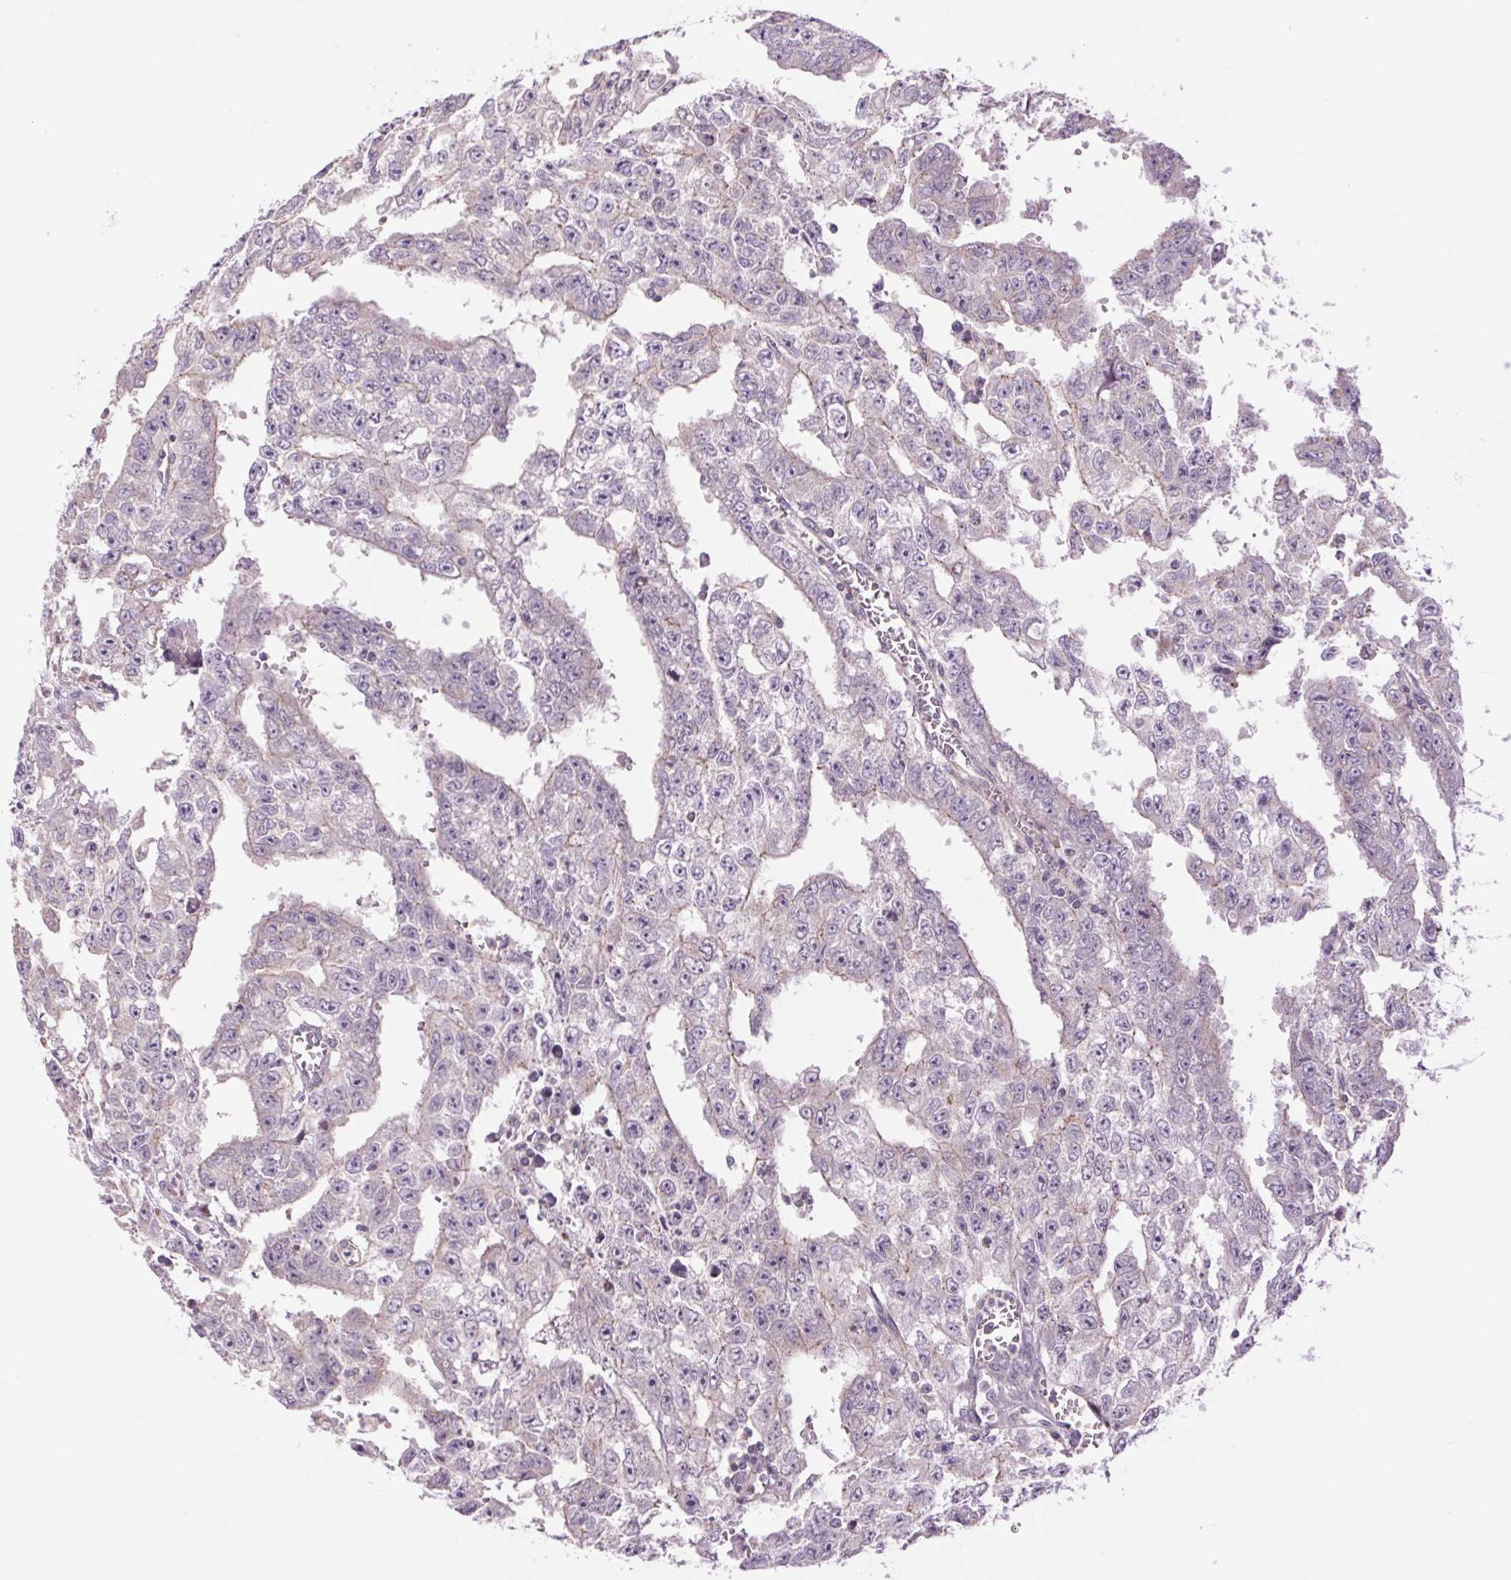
{"staining": {"intensity": "negative", "quantity": "none", "location": "none"}, "tissue": "testis cancer", "cell_type": "Tumor cells", "image_type": "cancer", "snomed": [{"axis": "morphology", "description": "Carcinoma, Embryonal, NOS"}, {"axis": "morphology", "description": "Teratoma, malignant, NOS"}, {"axis": "topography", "description": "Testis"}], "caption": "Testis cancer (embryonal carcinoma) stained for a protein using immunohistochemistry demonstrates no staining tumor cells.", "gene": "CTNNA3", "patient": {"sex": "male", "age": 24}}